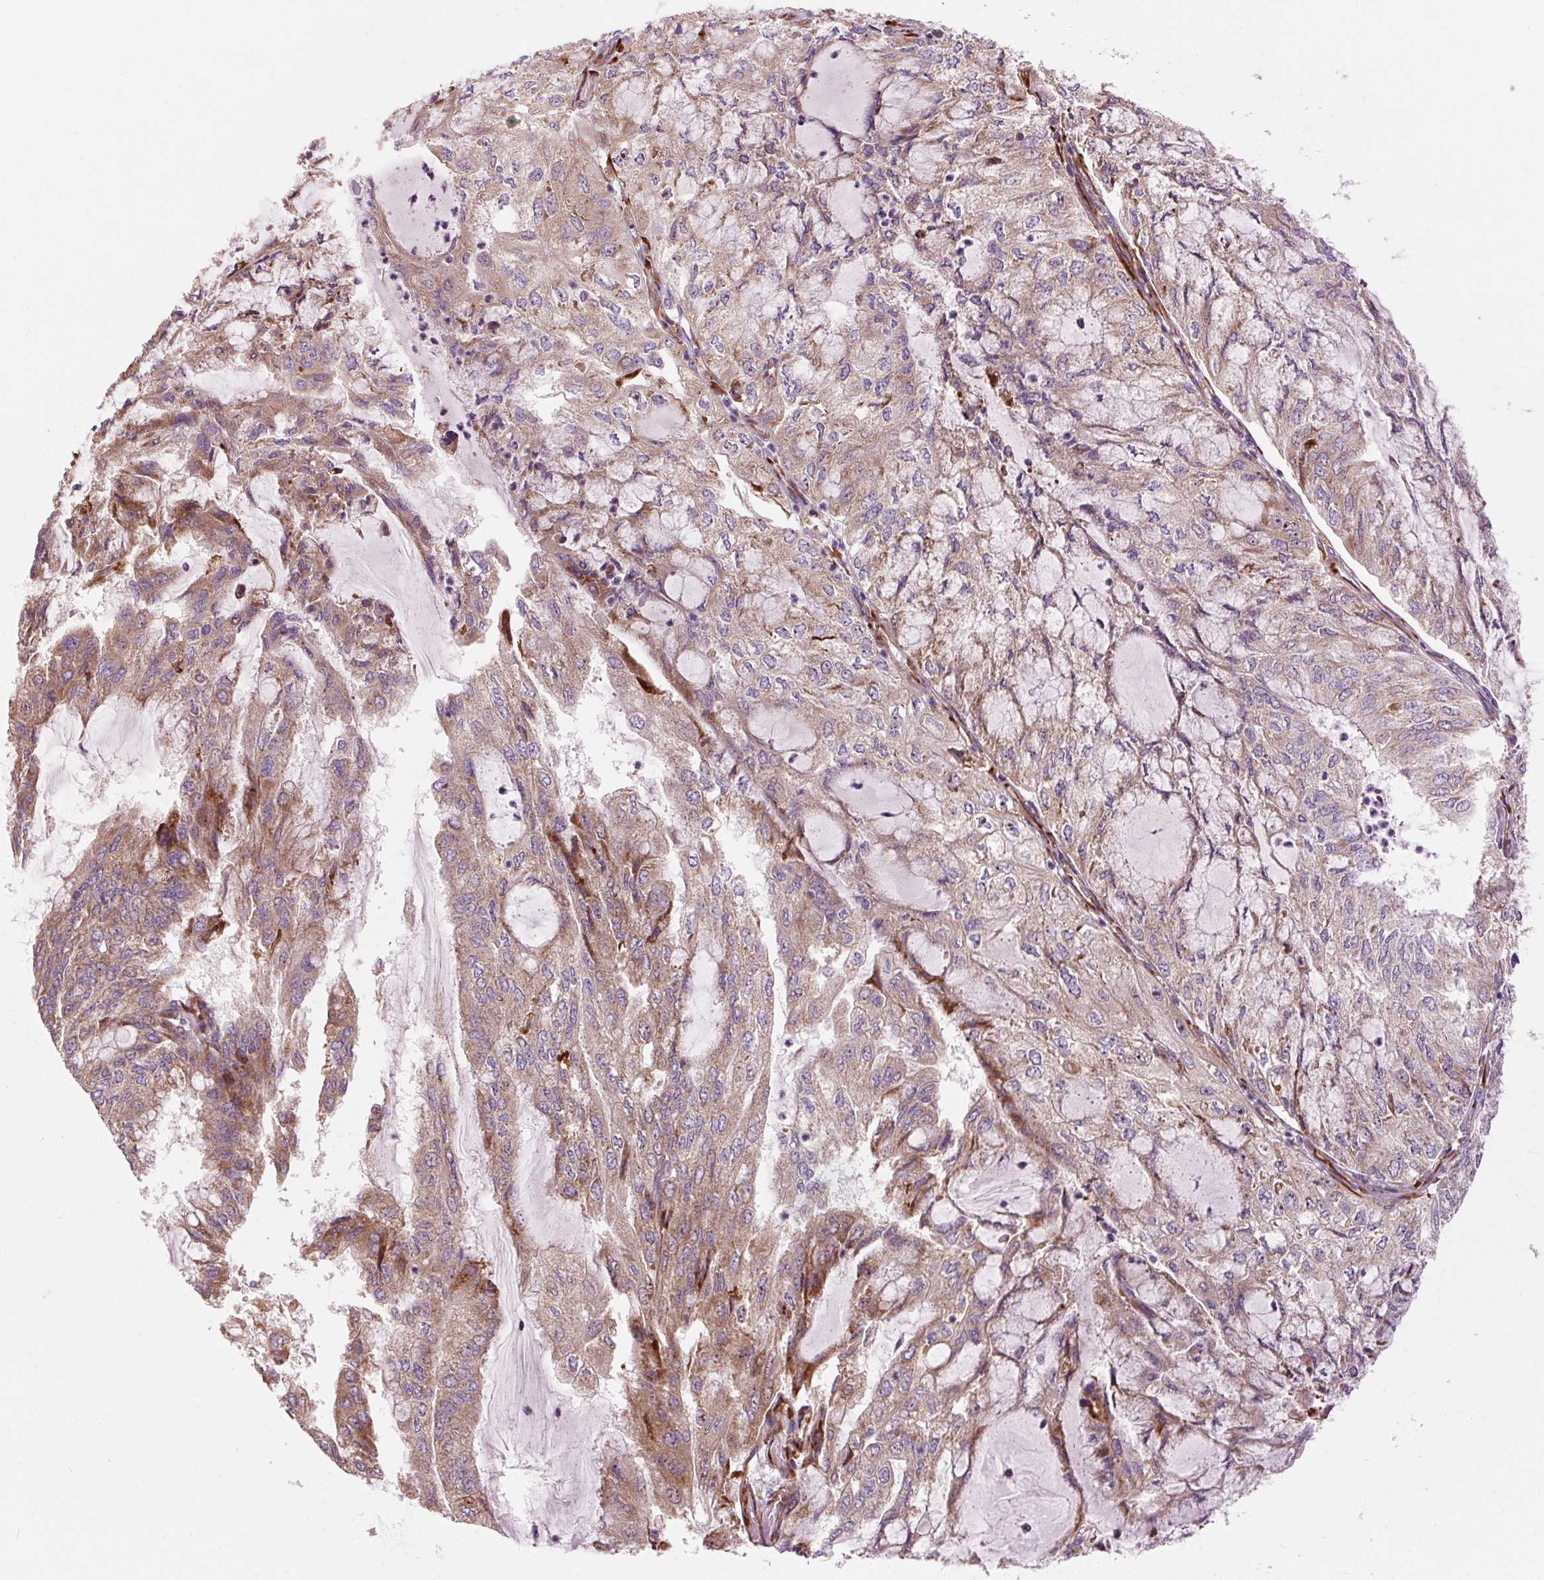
{"staining": {"intensity": "moderate", "quantity": ">75%", "location": "cytoplasmic/membranous"}, "tissue": "endometrial cancer", "cell_type": "Tumor cells", "image_type": "cancer", "snomed": [{"axis": "morphology", "description": "Adenocarcinoma, NOS"}, {"axis": "topography", "description": "Endometrium"}], "caption": "Immunohistochemistry staining of adenocarcinoma (endometrial), which reveals medium levels of moderate cytoplasmic/membranous positivity in approximately >75% of tumor cells indicating moderate cytoplasmic/membranous protein positivity. The staining was performed using DAB (3,3'-diaminobenzidine) (brown) for protein detection and nuclei were counterstained in hematoxylin (blue).", "gene": "PRSS48", "patient": {"sex": "female", "age": 81}}